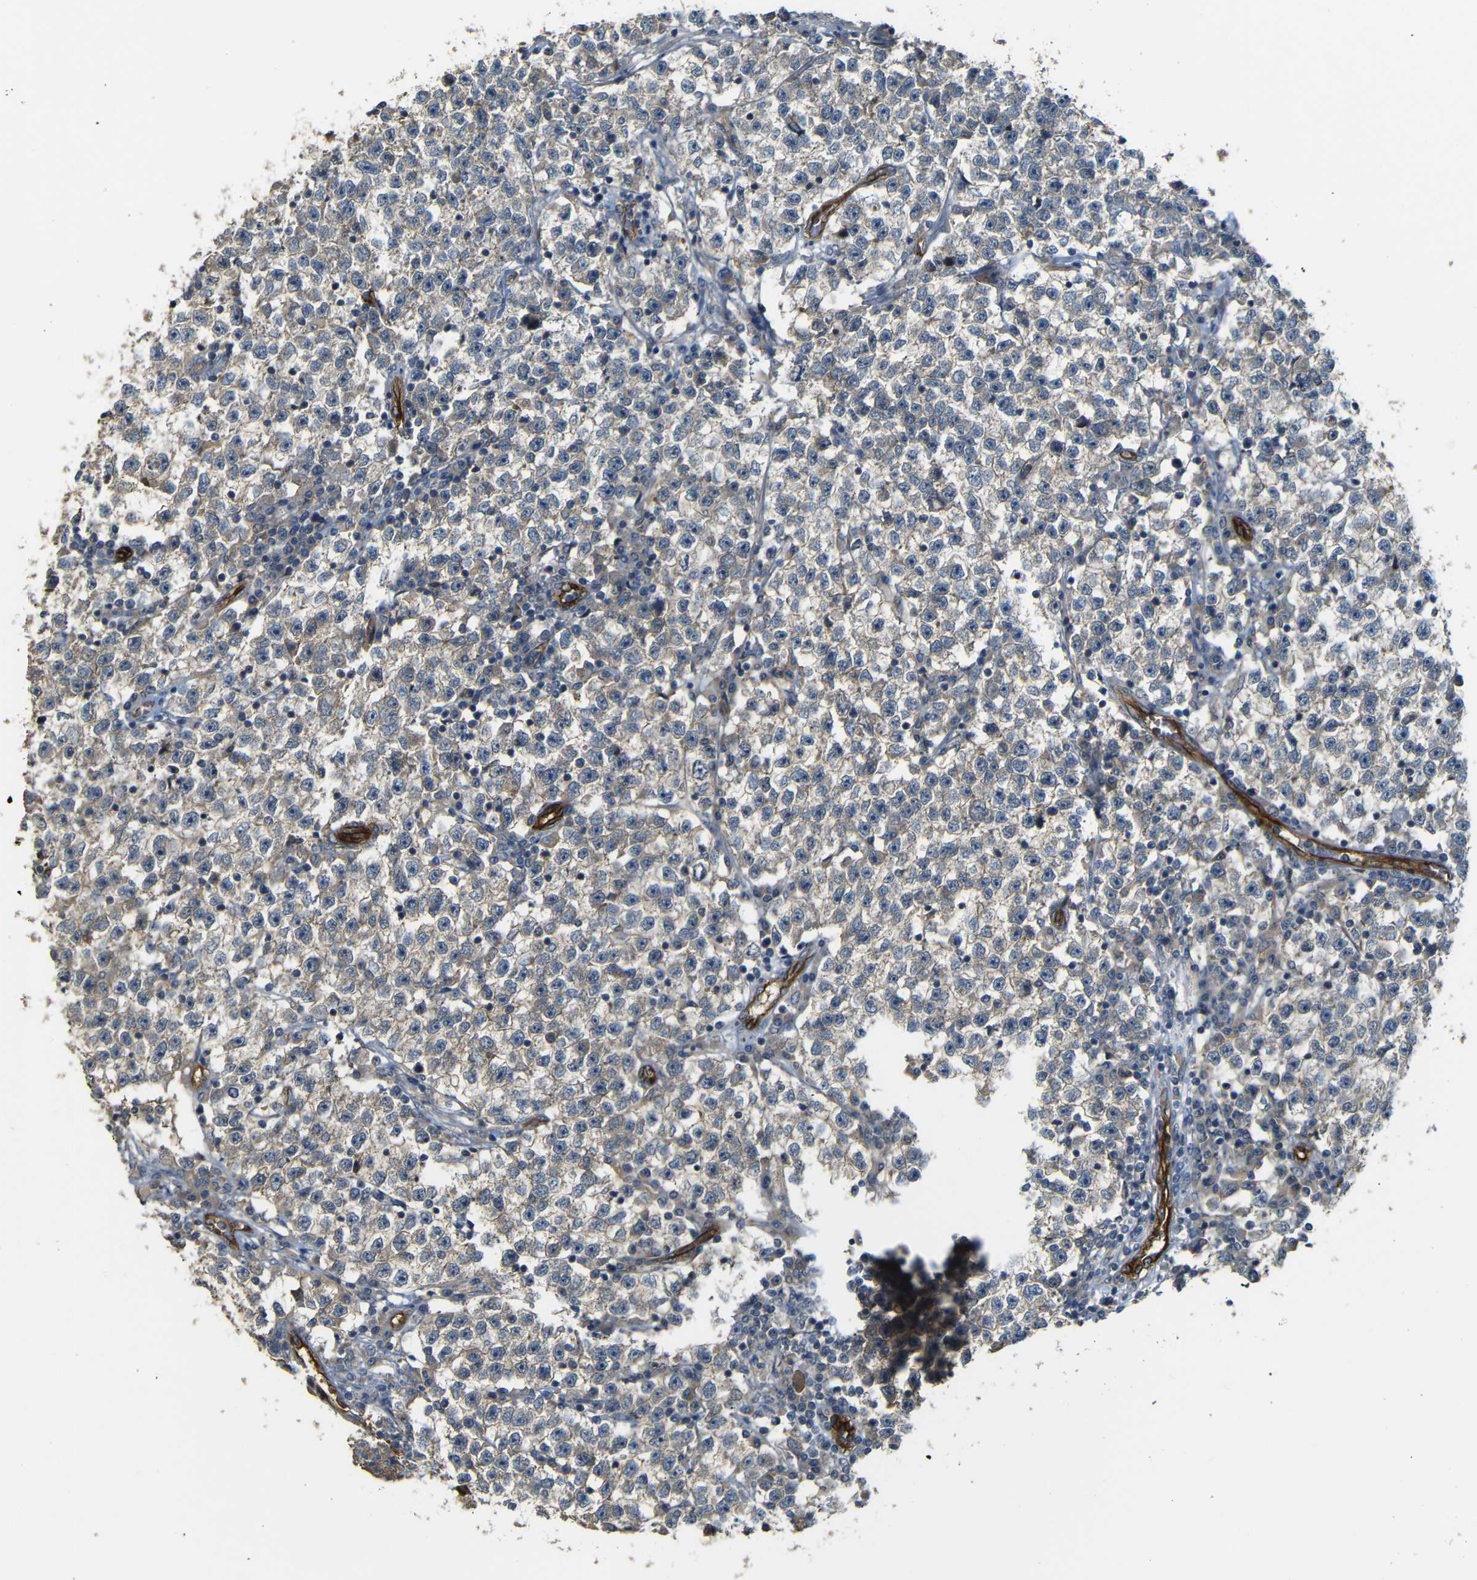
{"staining": {"intensity": "weak", "quantity": "25%-75%", "location": "cytoplasmic/membranous"}, "tissue": "testis cancer", "cell_type": "Tumor cells", "image_type": "cancer", "snomed": [{"axis": "morphology", "description": "Seminoma, NOS"}, {"axis": "topography", "description": "Testis"}], "caption": "Seminoma (testis) stained with immunohistochemistry reveals weak cytoplasmic/membranous expression in approximately 25%-75% of tumor cells.", "gene": "RELL1", "patient": {"sex": "male", "age": 22}}